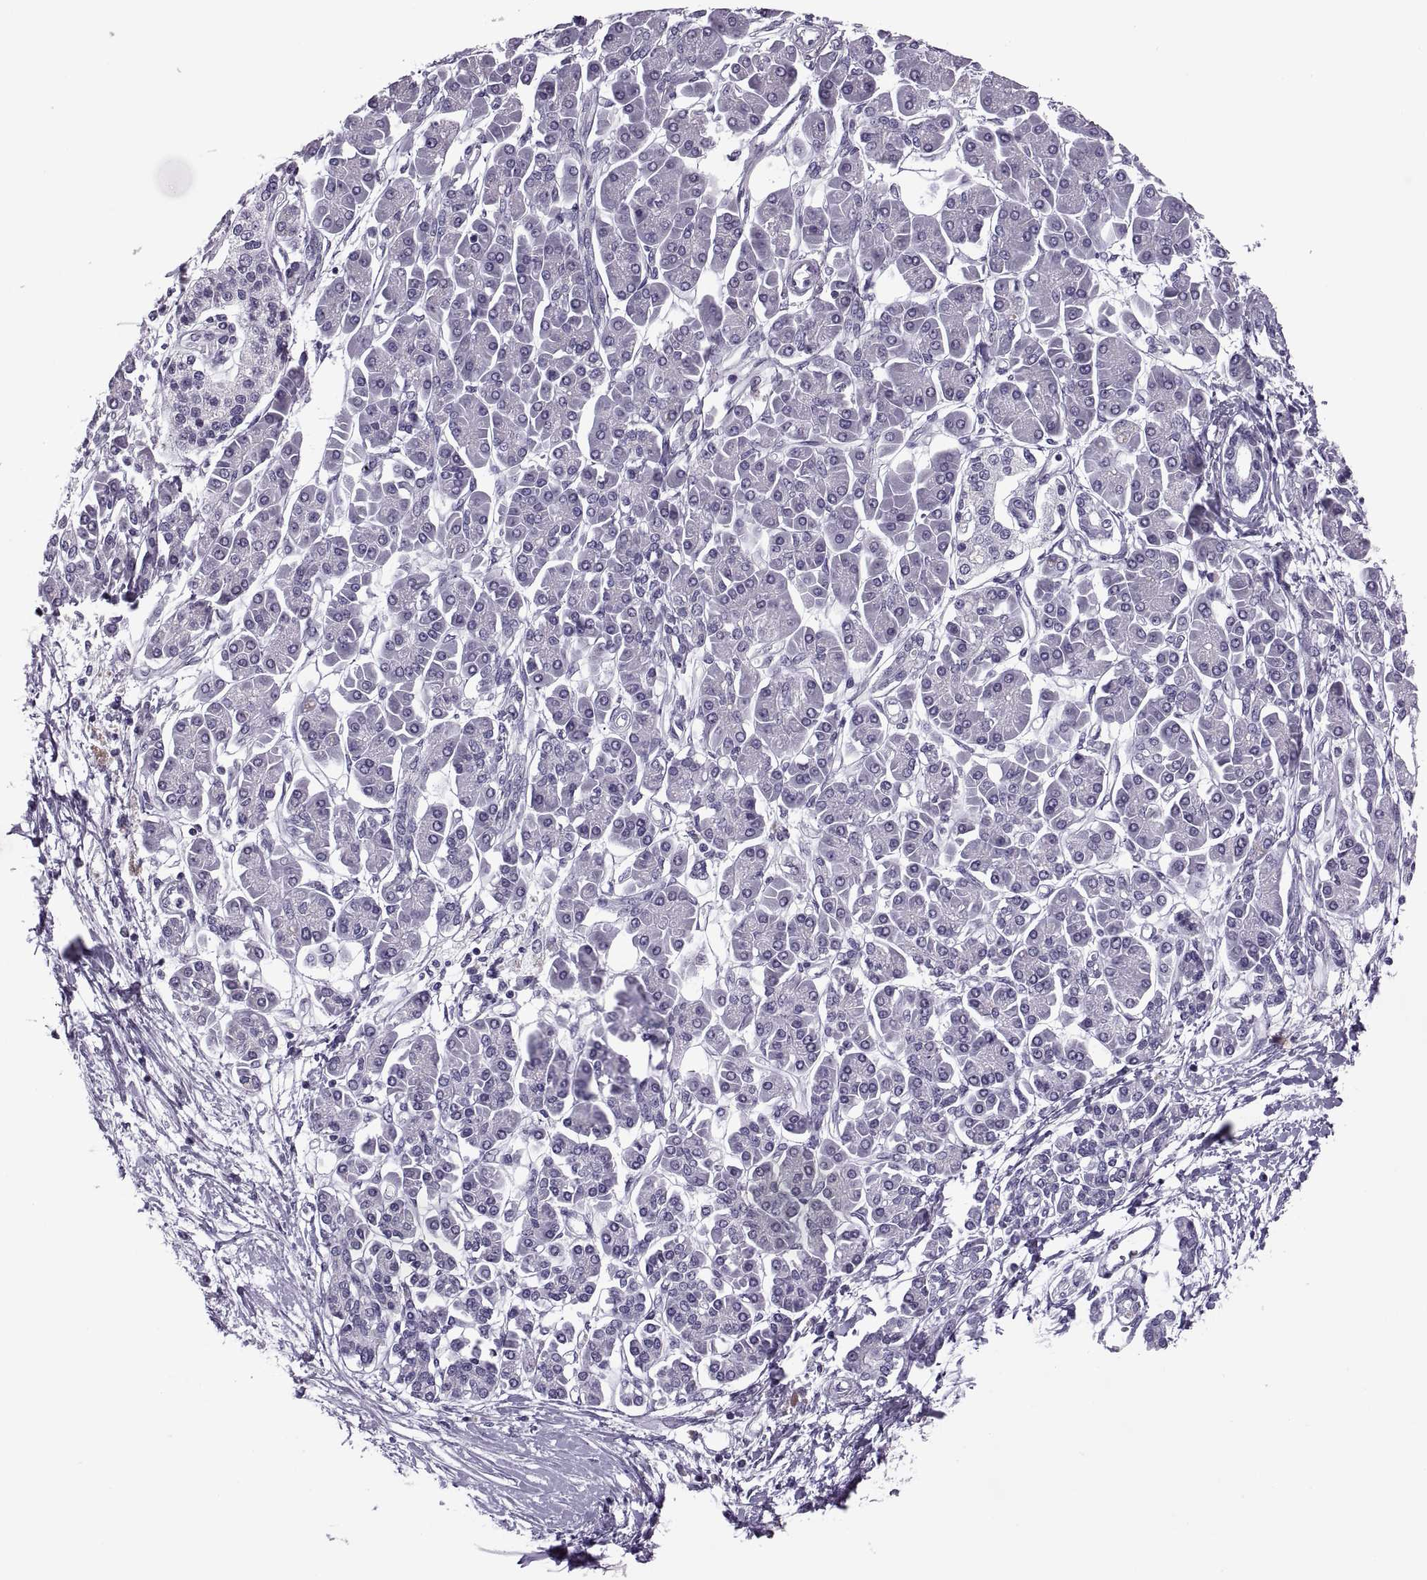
{"staining": {"intensity": "negative", "quantity": "none", "location": "none"}, "tissue": "pancreatic cancer", "cell_type": "Tumor cells", "image_type": "cancer", "snomed": [{"axis": "morphology", "description": "Adenocarcinoma, NOS"}, {"axis": "topography", "description": "Pancreas"}], "caption": "Immunohistochemistry image of neoplastic tissue: human pancreatic cancer stained with DAB demonstrates no significant protein staining in tumor cells.", "gene": "SYNGR4", "patient": {"sex": "female", "age": 77}}